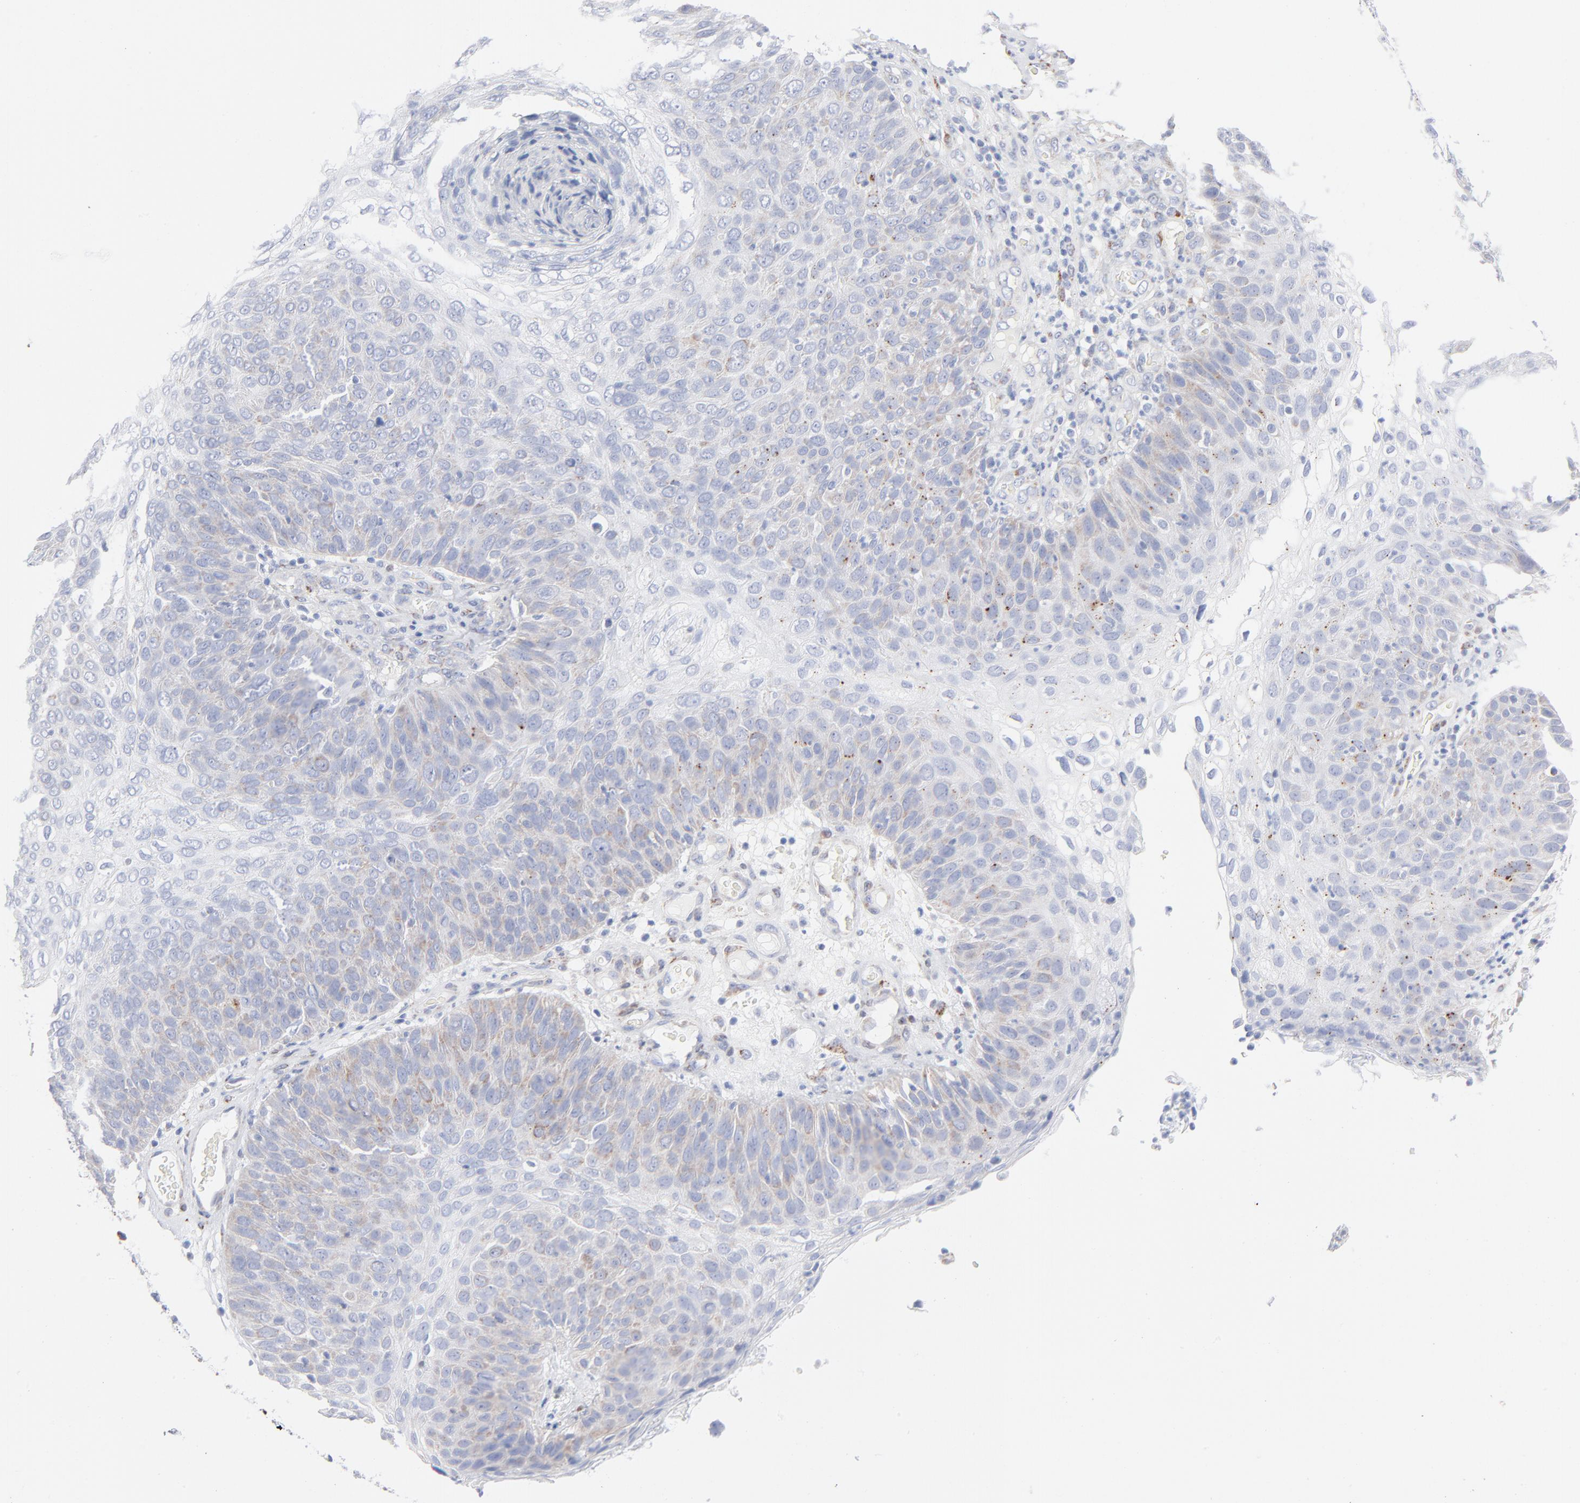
{"staining": {"intensity": "negative", "quantity": "none", "location": "none"}, "tissue": "skin cancer", "cell_type": "Tumor cells", "image_type": "cancer", "snomed": [{"axis": "morphology", "description": "Squamous cell carcinoma, NOS"}, {"axis": "topography", "description": "Skin"}], "caption": "This is an IHC photomicrograph of skin cancer (squamous cell carcinoma). There is no expression in tumor cells.", "gene": "CHCHD10", "patient": {"sex": "male", "age": 87}}